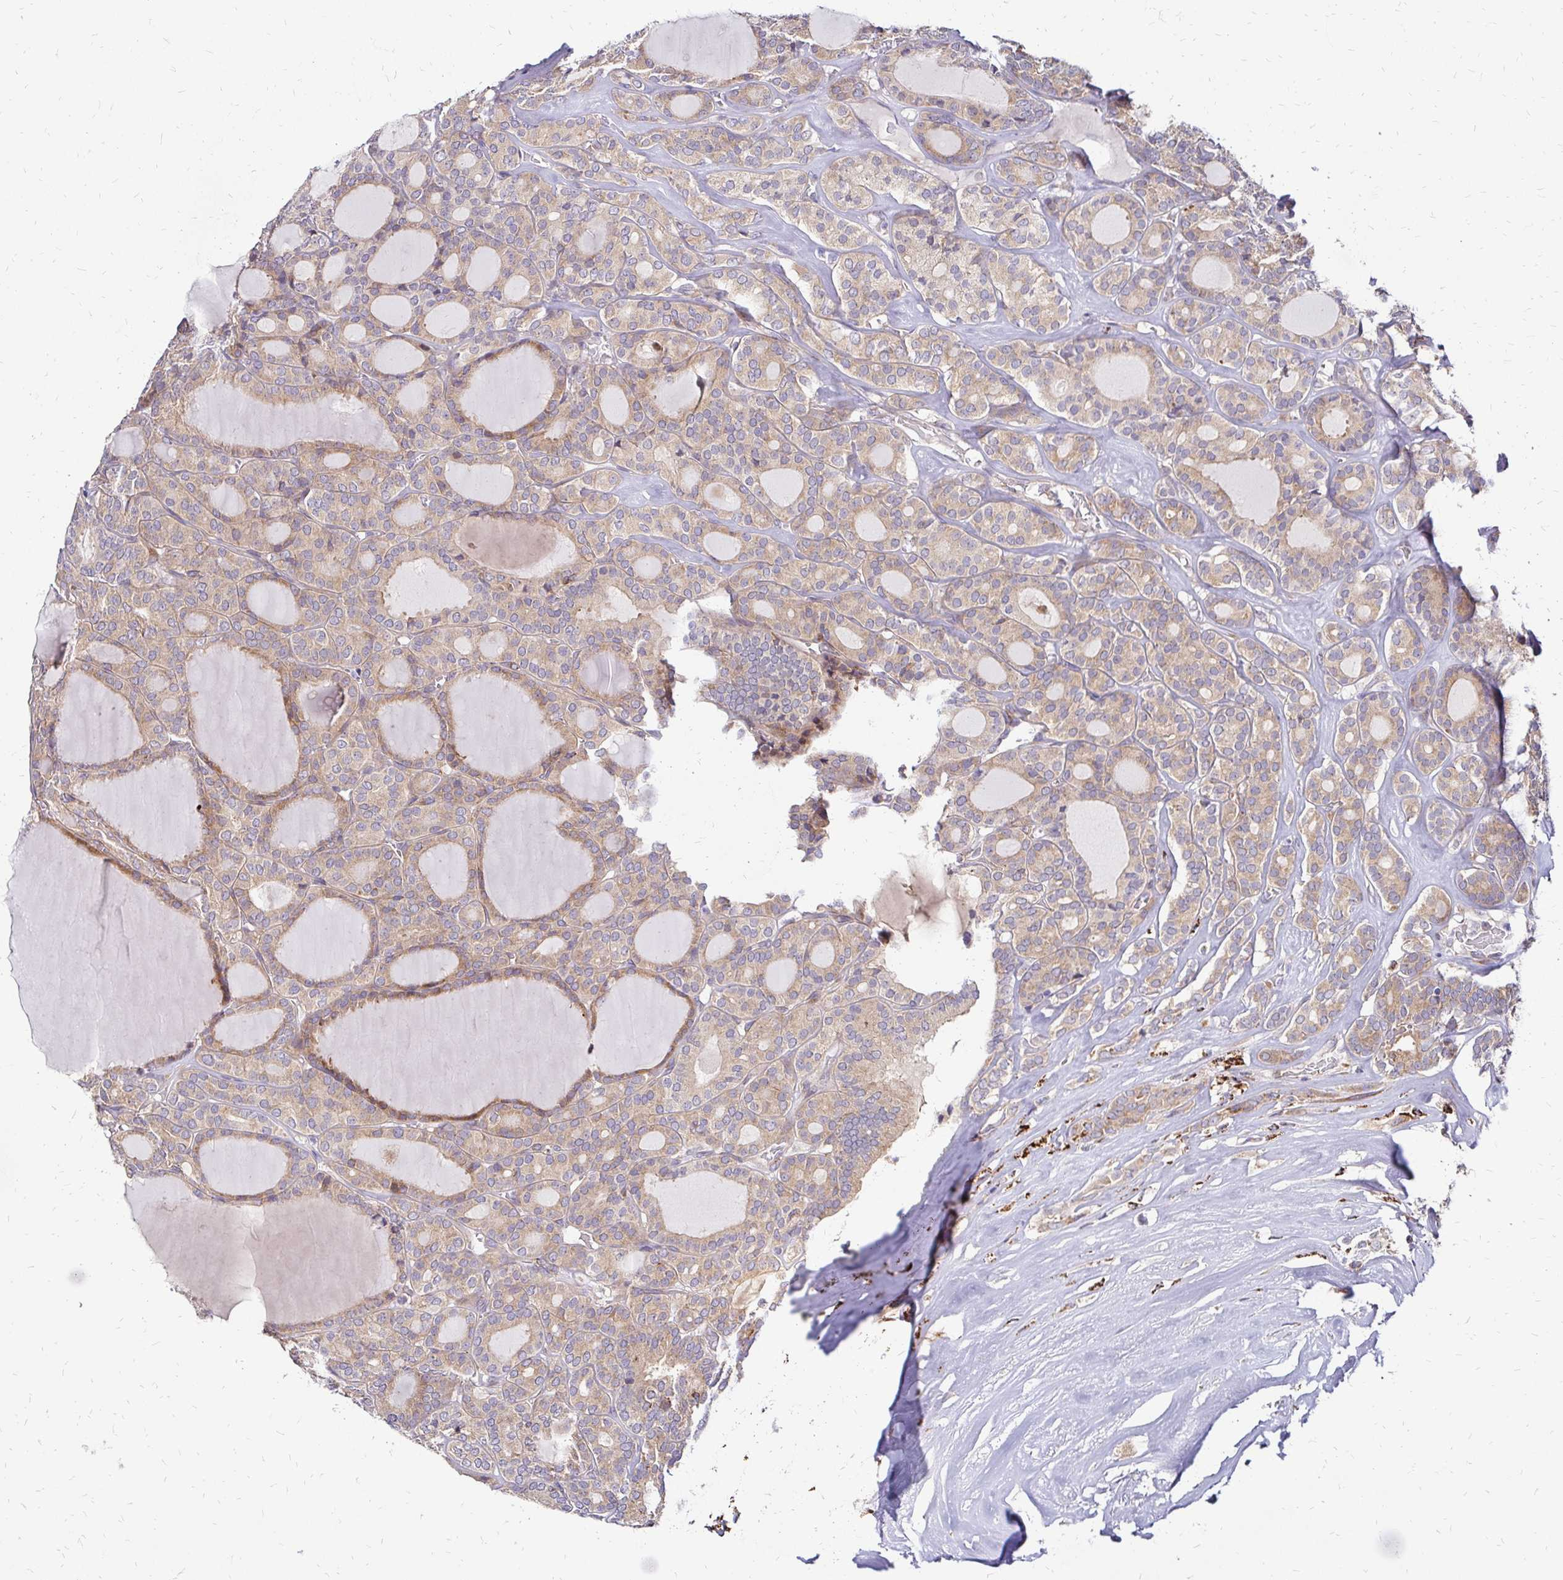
{"staining": {"intensity": "weak", "quantity": ">75%", "location": "cytoplasmic/membranous"}, "tissue": "thyroid cancer", "cell_type": "Tumor cells", "image_type": "cancer", "snomed": [{"axis": "morphology", "description": "Follicular adenoma carcinoma, NOS"}, {"axis": "topography", "description": "Thyroid gland"}], "caption": "High-magnification brightfield microscopy of thyroid follicular adenoma carcinoma stained with DAB (3,3'-diaminobenzidine) (brown) and counterstained with hematoxylin (blue). tumor cells exhibit weak cytoplasmic/membranous positivity is identified in about>75% of cells.", "gene": "IDUA", "patient": {"sex": "male", "age": 74}}